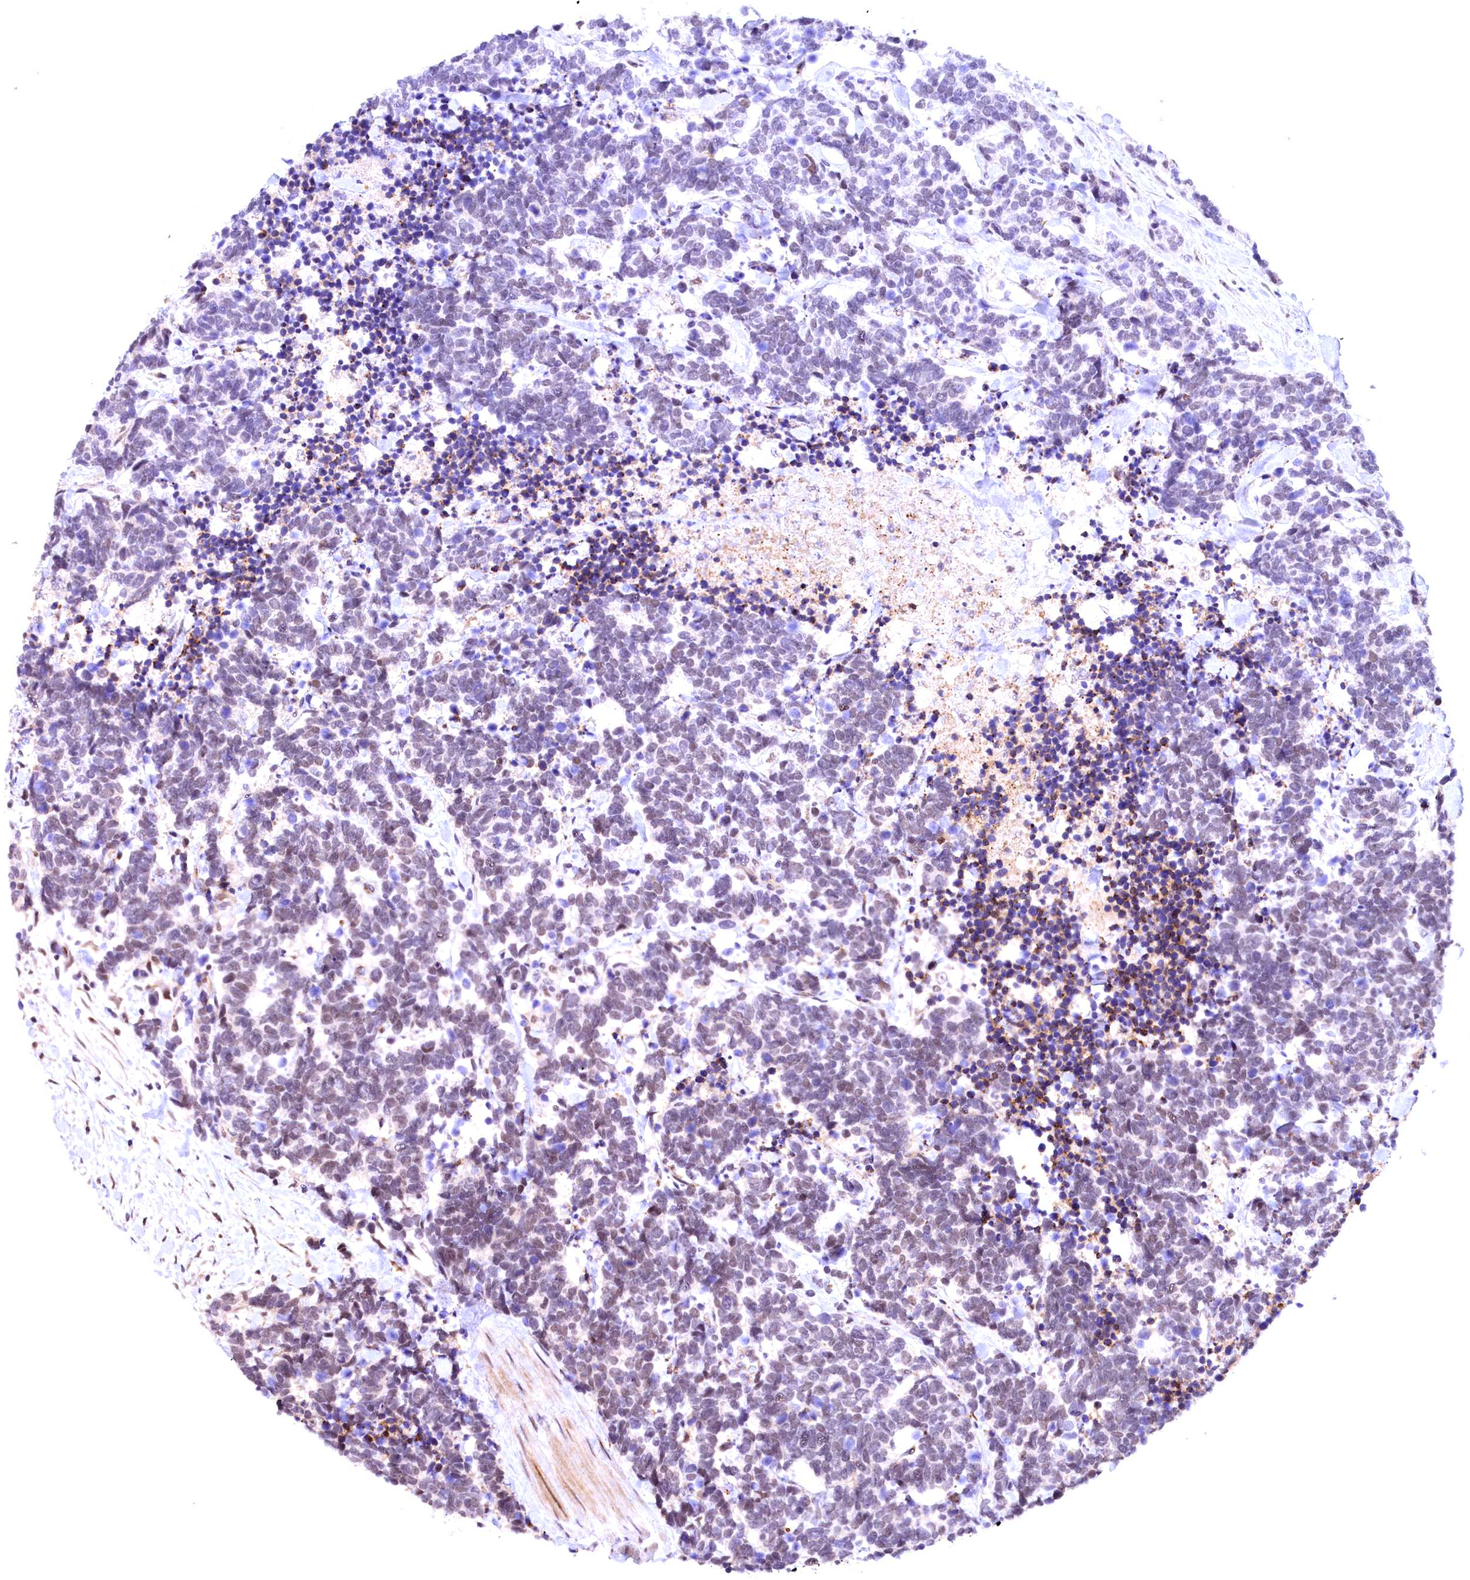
{"staining": {"intensity": "weak", "quantity": "<25%", "location": "nuclear"}, "tissue": "carcinoid", "cell_type": "Tumor cells", "image_type": "cancer", "snomed": [{"axis": "morphology", "description": "Carcinoma, NOS"}, {"axis": "morphology", "description": "Carcinoid, malignant, NOS"}, {"axis": "topography", "description": "Prostate"}], "caption": "This is an immunohistochemistry photomicrograph of human carcinoid (malignant). There is no staining in tumor cells.", "gene": "FBXO45", "patient": {"sex": "male", "age": 57}}